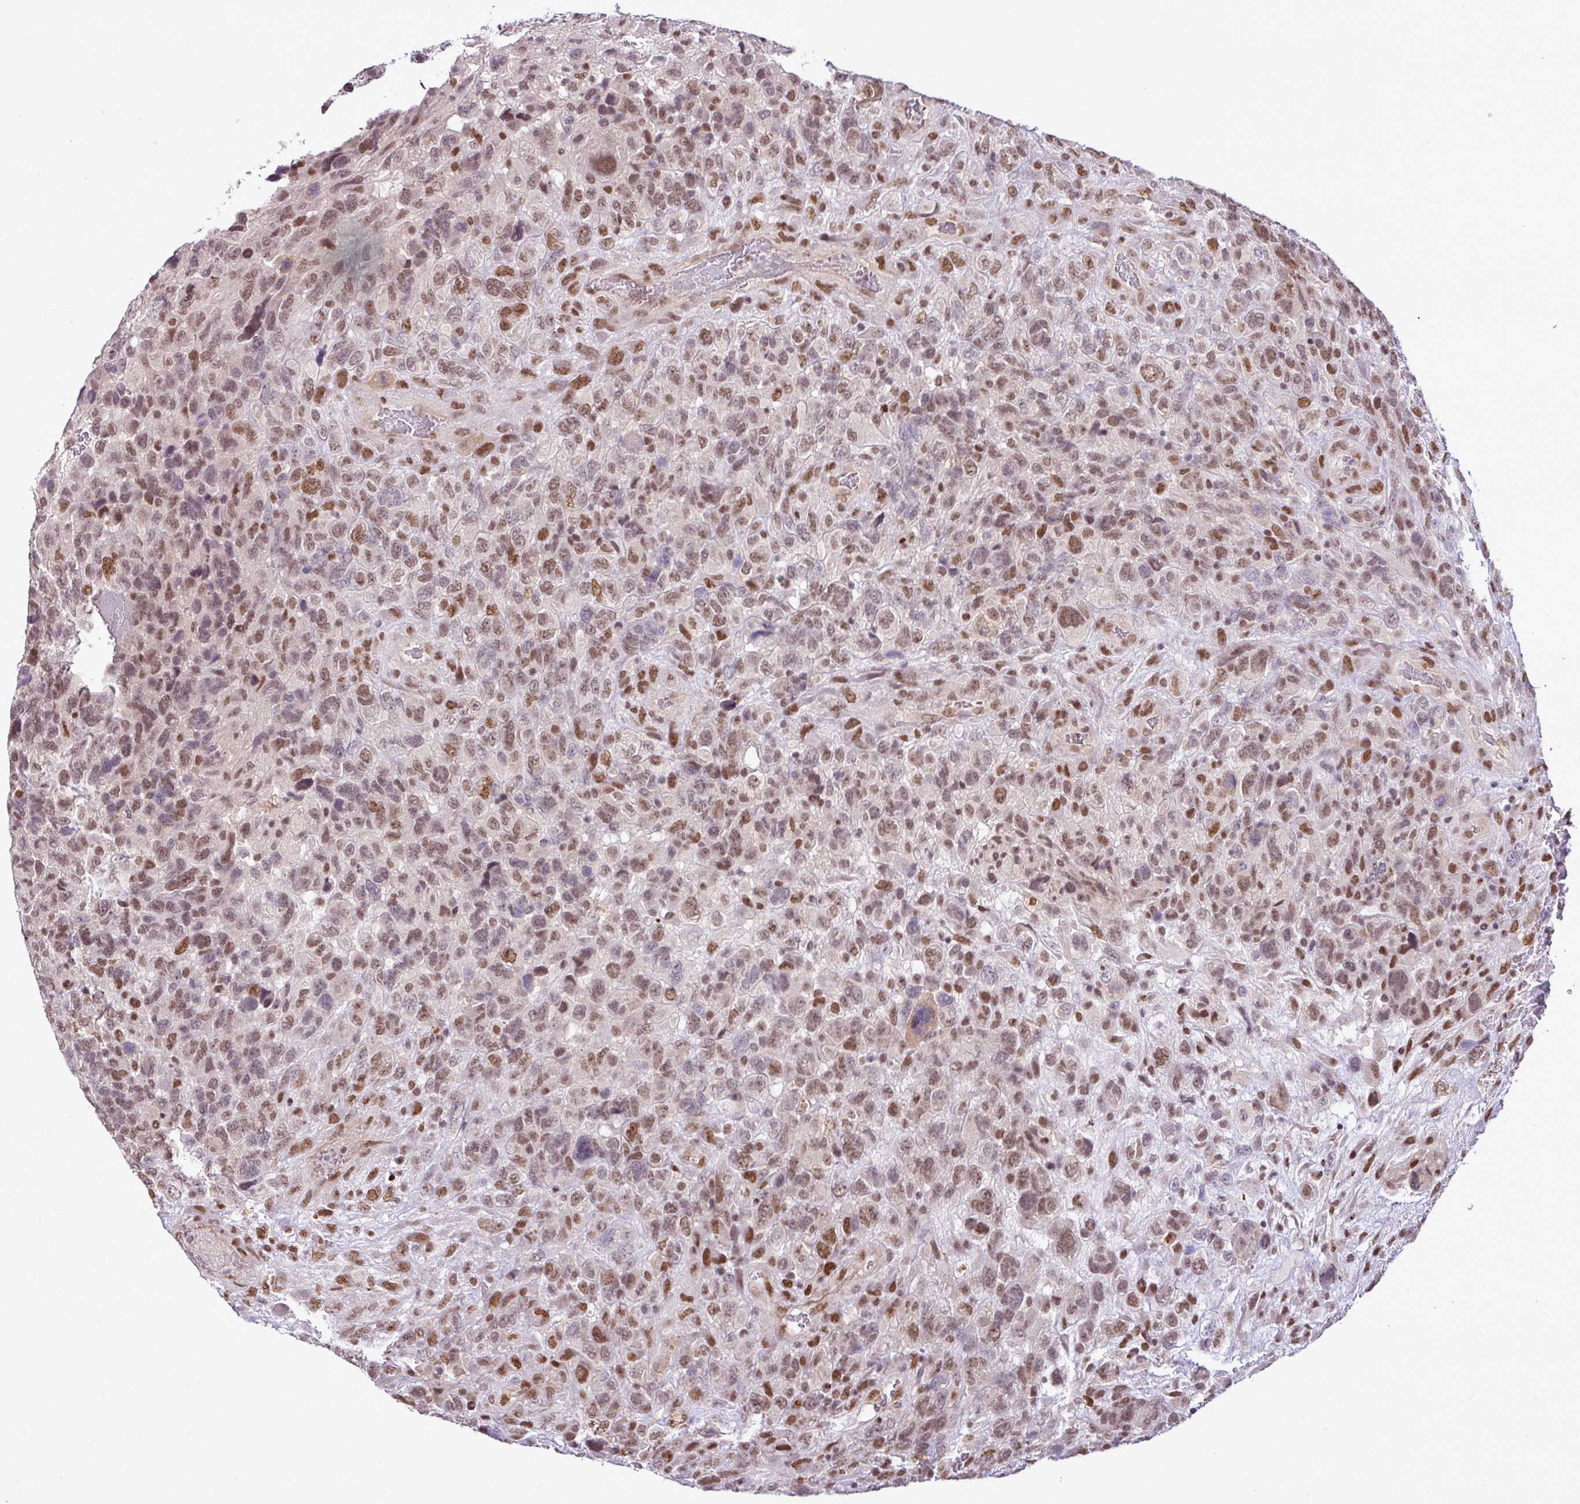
{"staining": {"intensity": "moderate", "quantity": "25%-75%", "location": "nuclear"}, "tissue": "glioma", "cell_type": "Tumor cells", "image_type": "cancer", "snomed": [{"axis": "morphology", "description": "Glioma, malignant, High grade"}, {"axis": "topography", "description": "Brain"}], "caption": "Human glioma stained for a protein (brown) displays moderate nuclear positive expression in approximately 25%-75% of tumor cells.", "gene": "PGAP4", "patient": {"sex": "male", "age": 61}}